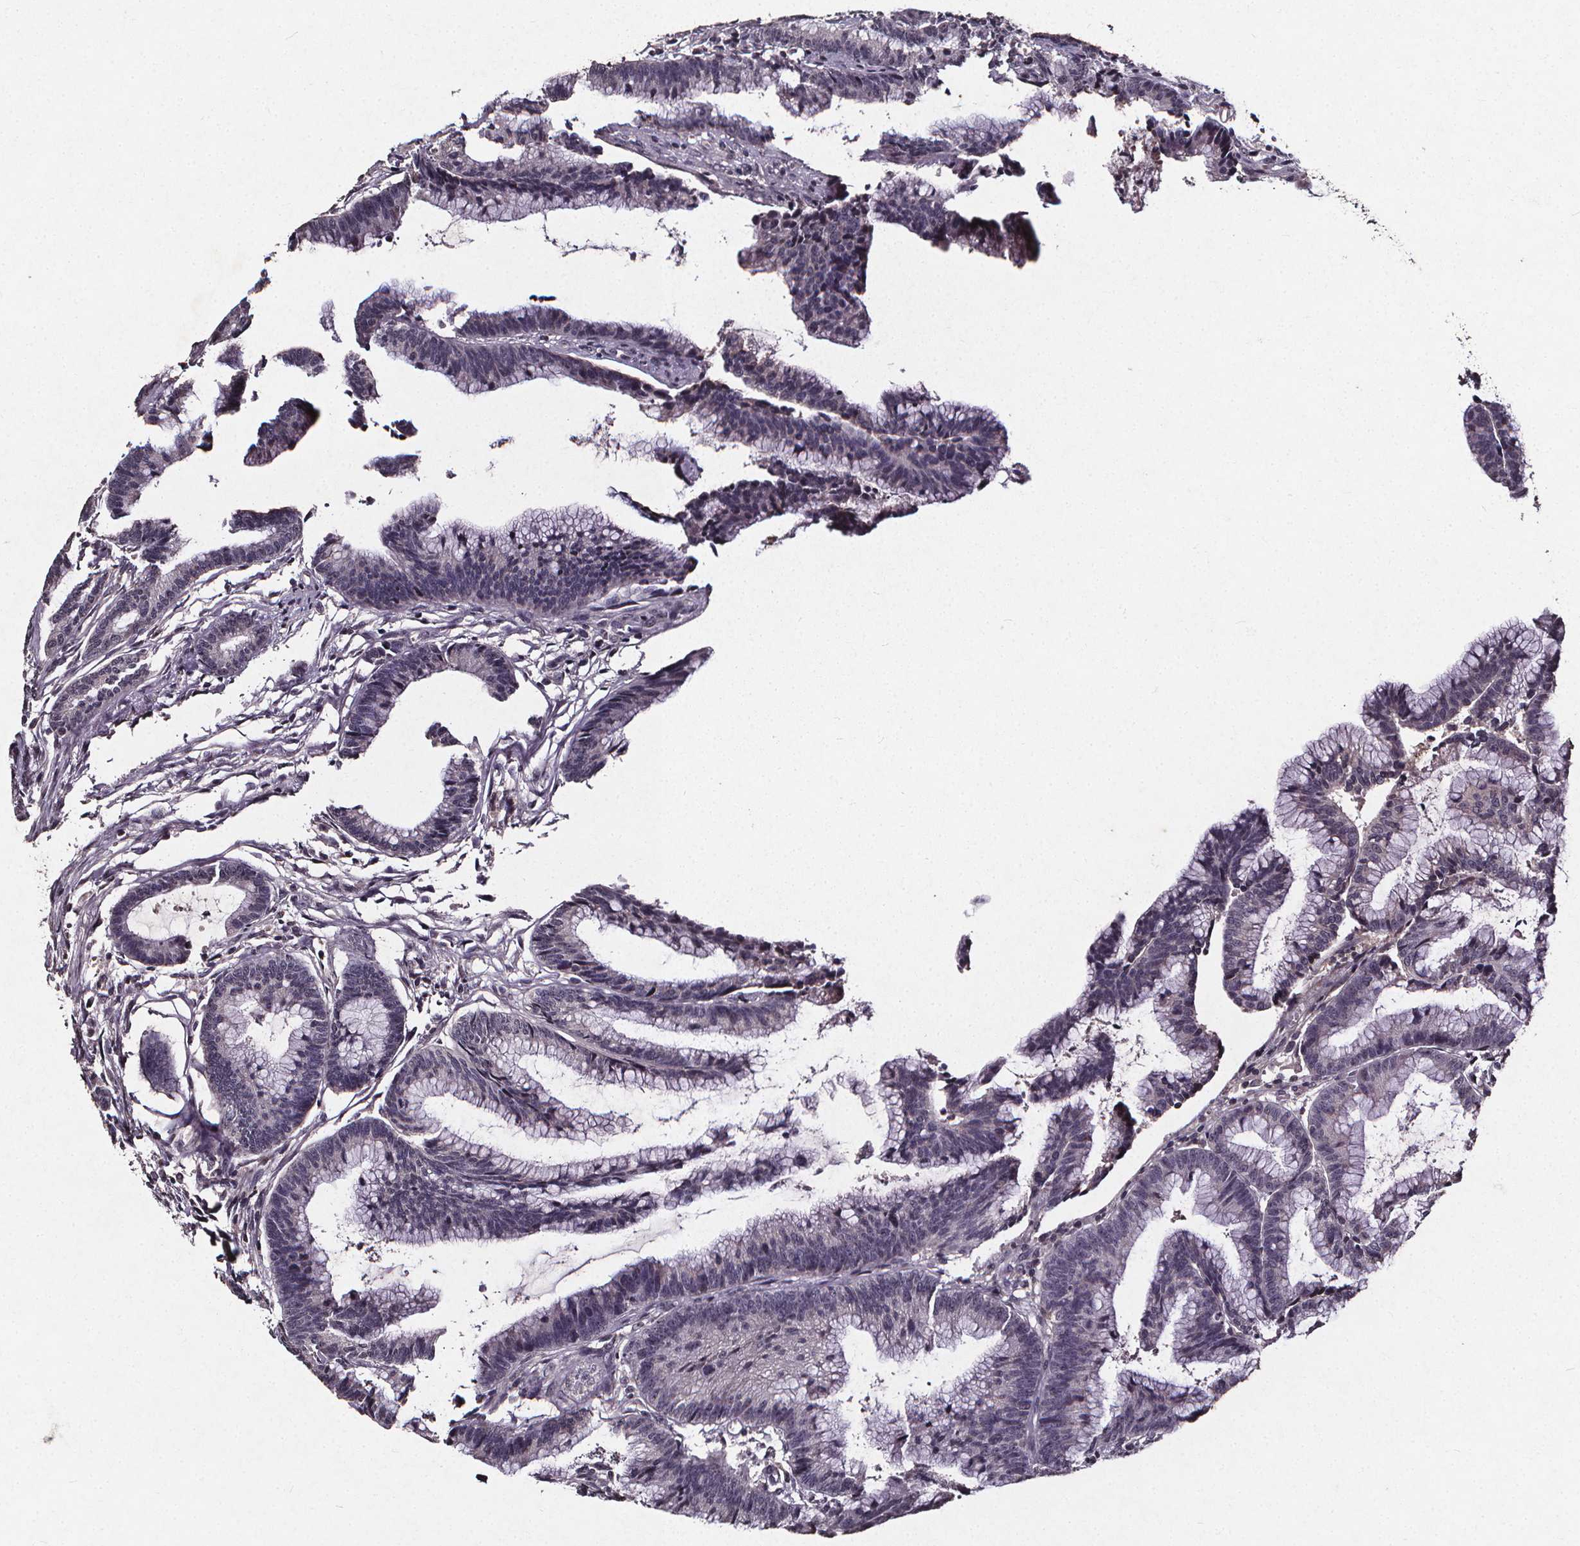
{"staining": {"intensity": "negative", "quantity": "none", "location": "none"}, "tissue": "colorectal cancer", "cell_type": "Tumor cells", "image_type": "cancer", "snomed": [{"axis": "morphology", "description": "Adenocarcinoma, NOS"}, {"axis": "topography", "description": "Colon"}], "caption": "IHC of colorectal cancer displays no positivity in tumor cells.", "gene": "SPAG8", "patient": {"sex": "female", "age": 78}}